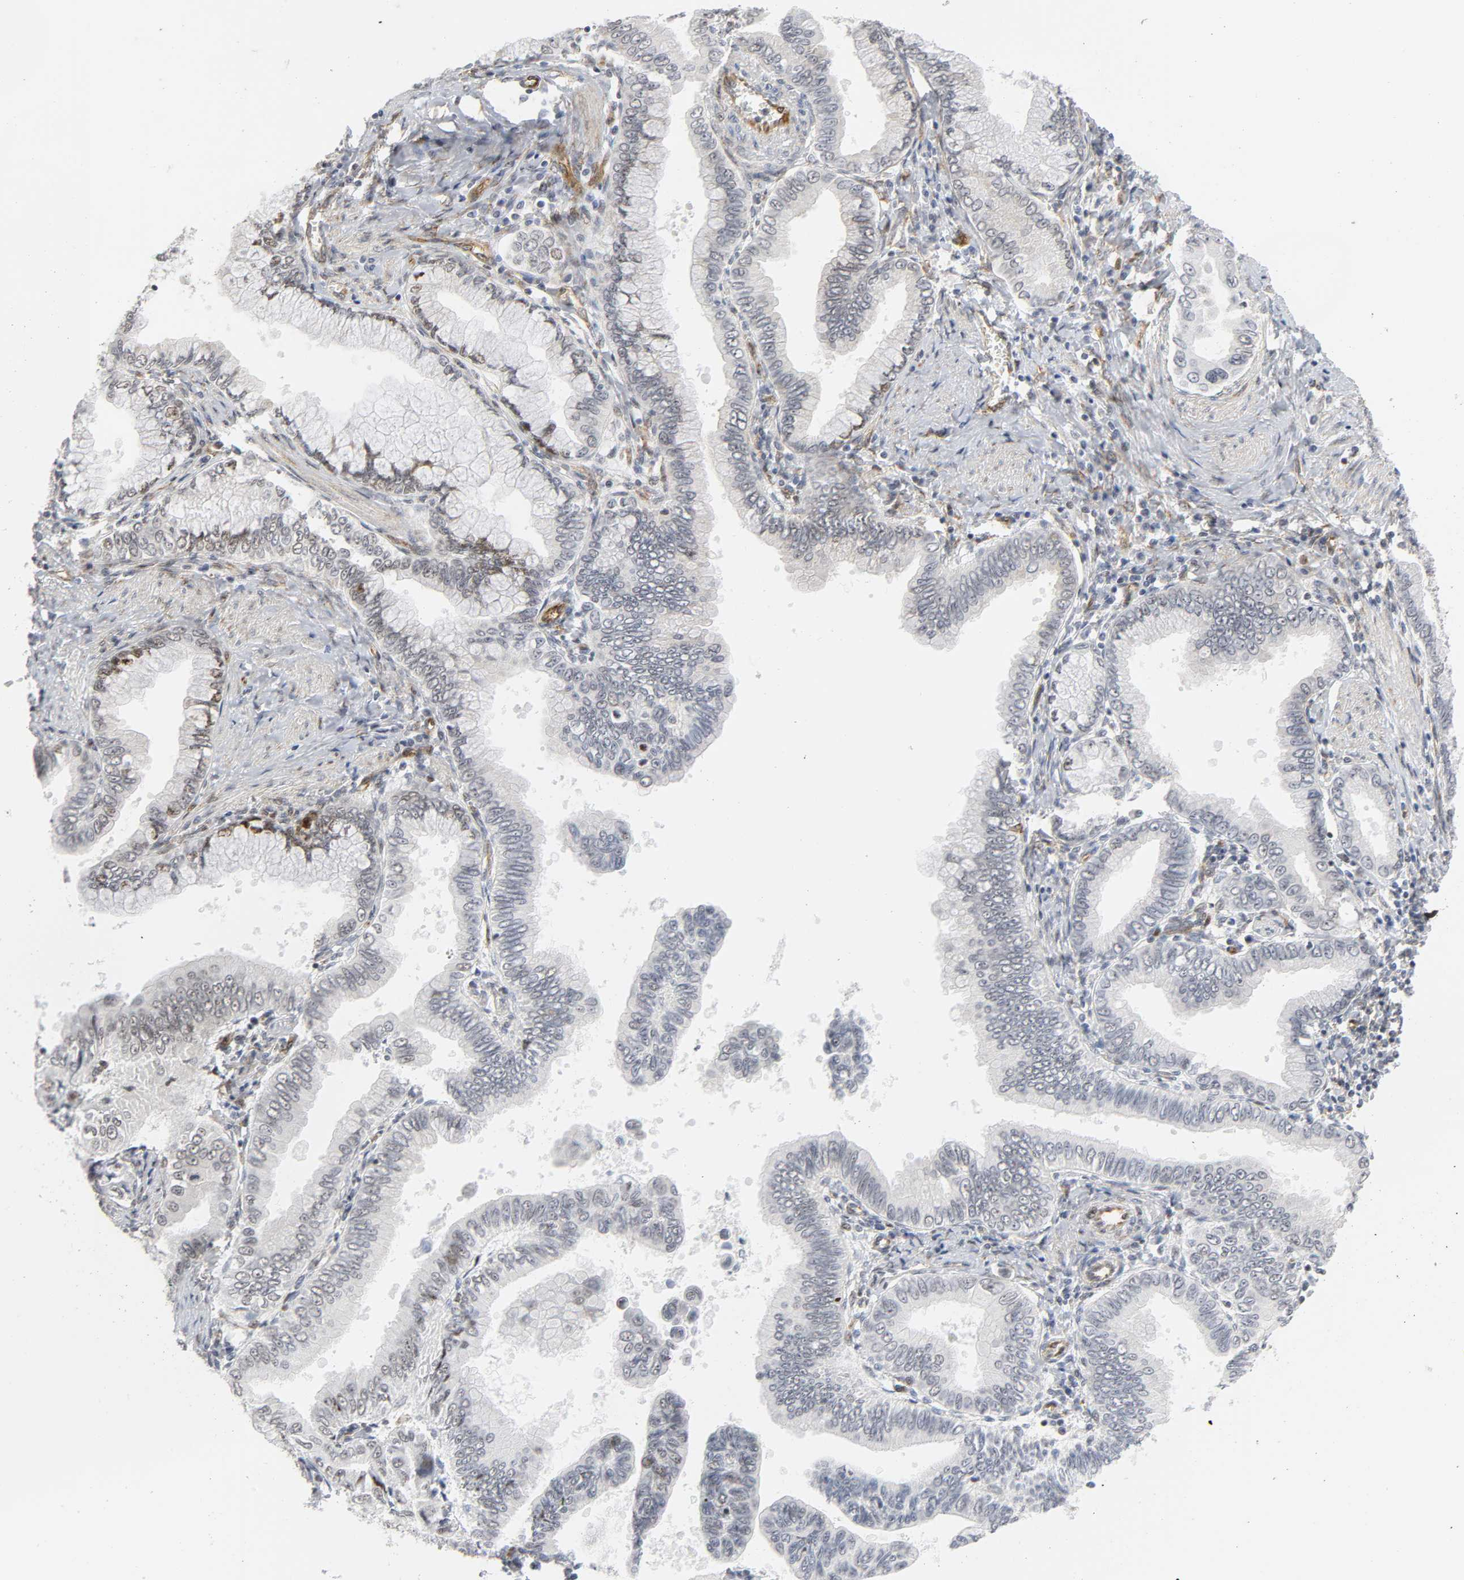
{"staining": {"intensity": "negative", "quantity": "none", "location": "none"}, "tissue": "pancreatic cancer", "cell_type": "Tumor cells", "image_type": "cancer", "snomed": [{"axis": "morphology", "description": "Normal tissue, NOS"}, {"axis": "topography", "description": "Lymph node"}], "caption": "Photomicrograph shows no significant protein positivity in tumor cells of pancreatic cancer.", "gene": "DOCK1", "patient": {"sex": "male", "age": 50}}